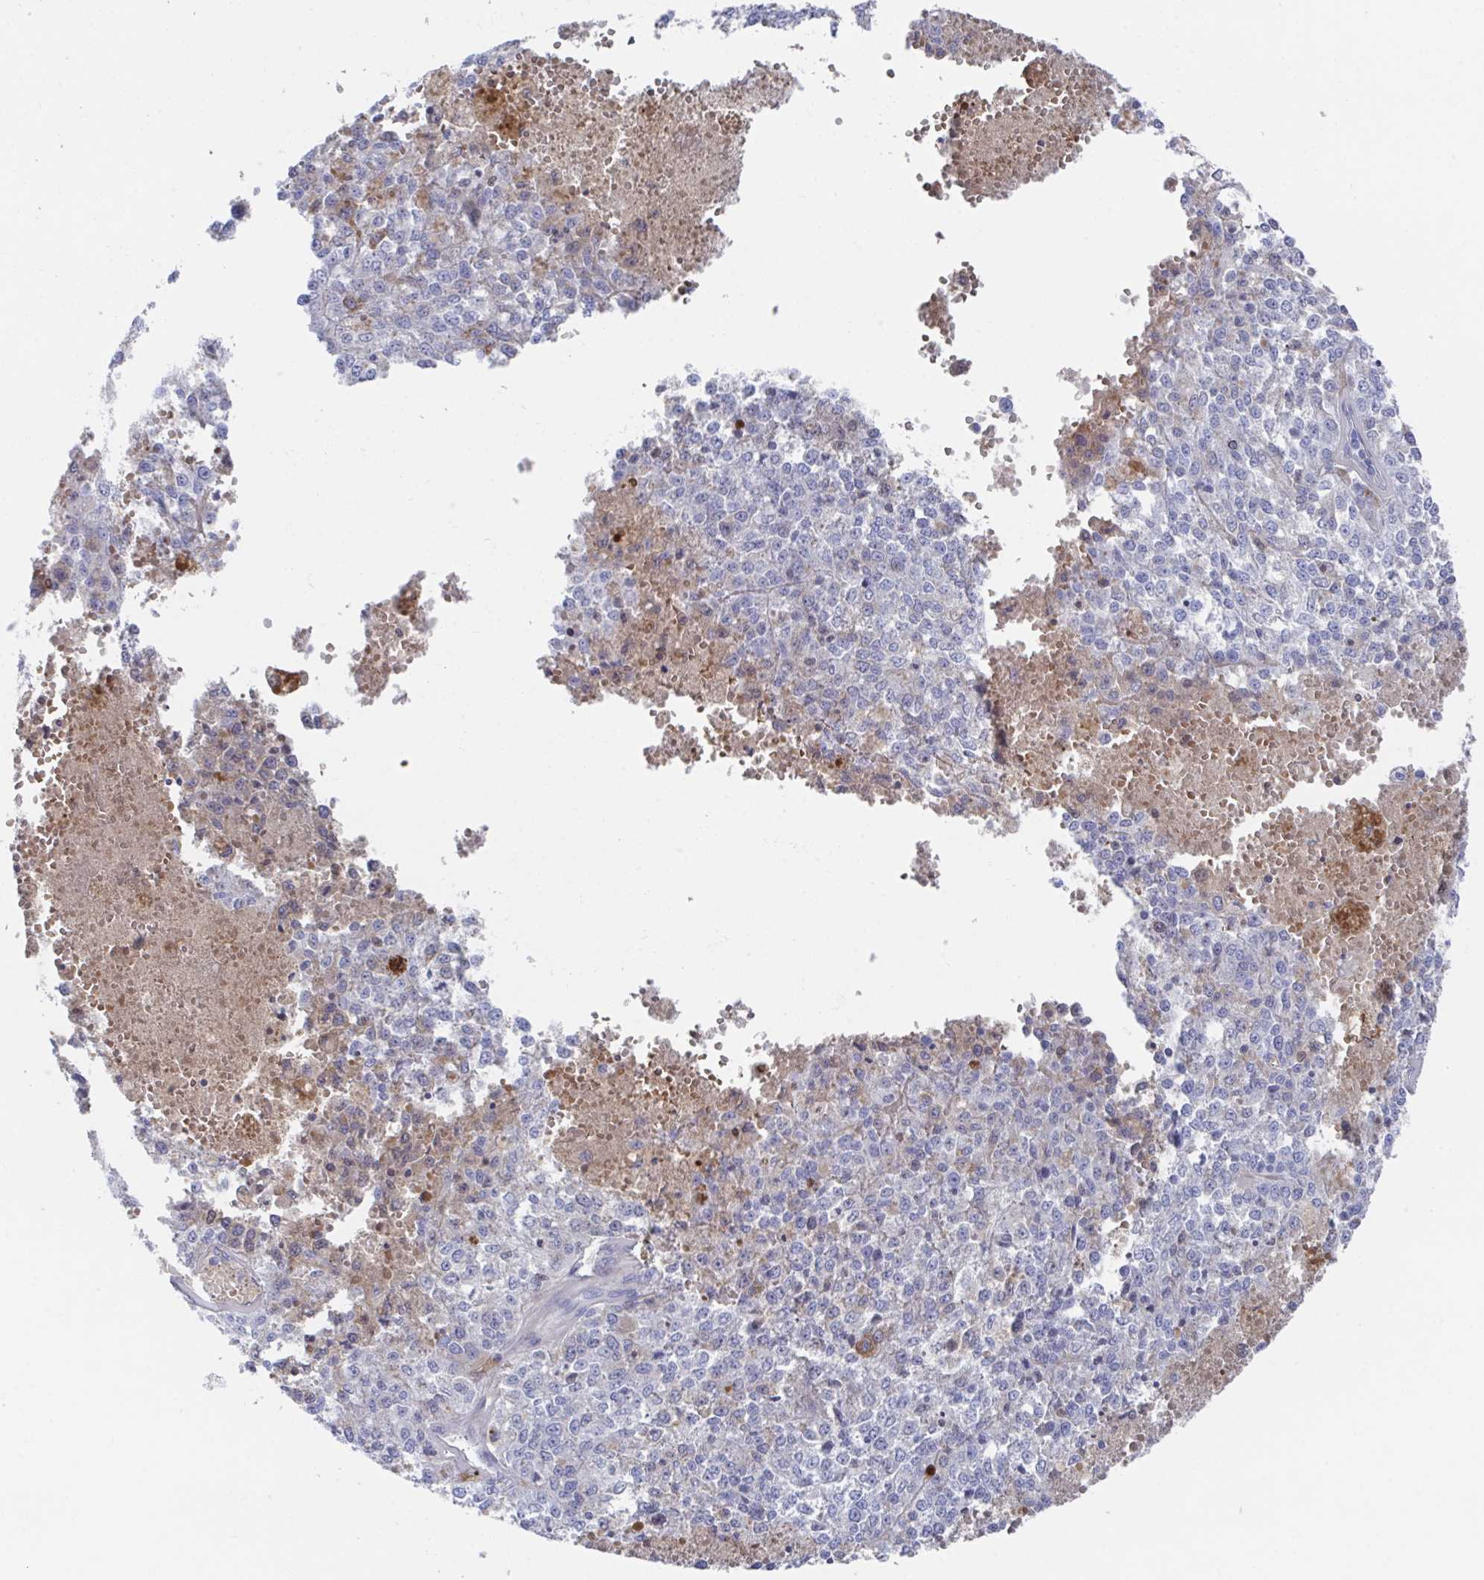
{"staining": {"intensity": "negative", "quantity": "none", "location": "none"}, "tissue": "melanoma", "cell_type": "Tumor cells", "image_type": "cancer", "snomed": [{"axis": "morphology", "description": "Malignant melanoma, Metastatic site"}, {"axis": "topography", "description": "Lymph node"}], "caption": "The histopathology image reveals no staining of tumor cells in melanoma. Brightfield microscopy of IHC stained with DAB (3,3'-diaminobenzidine) (brown) and hematoxylin (blue), captured at high magnification.", "gene": "TNFAIP6", "patient": {"sex": "female", "age": 64}}